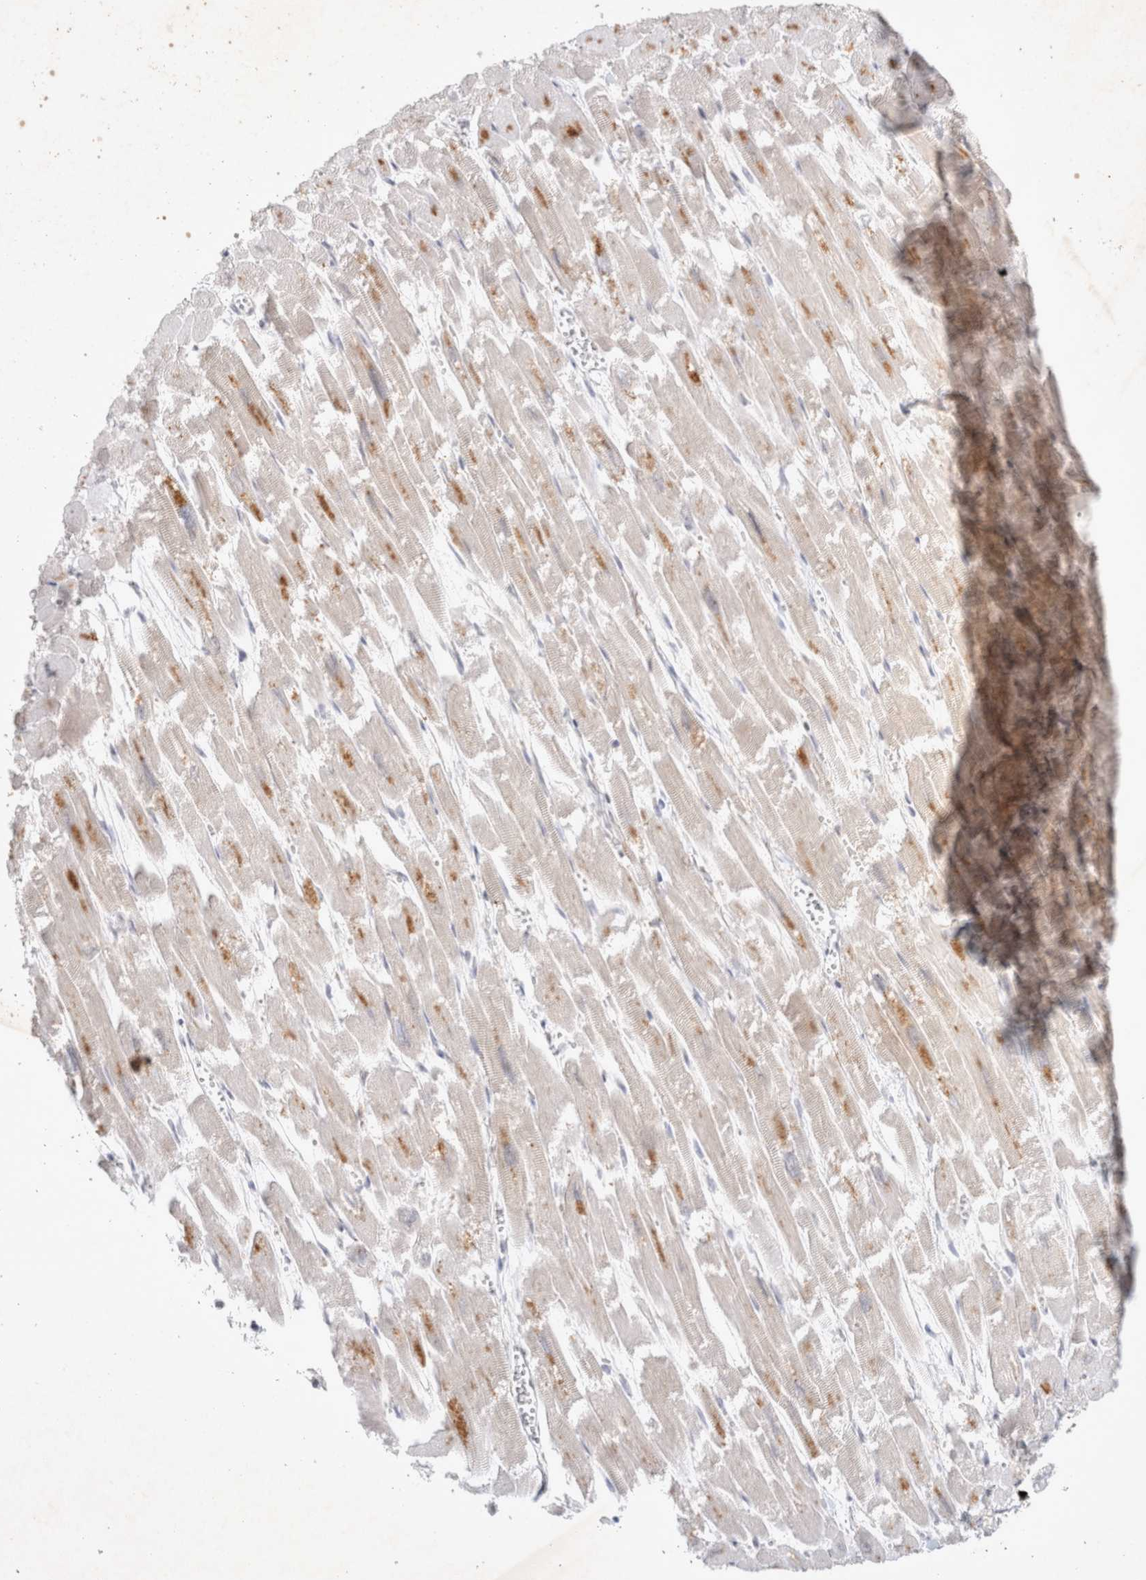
{"staining": {"intensity": "negative", "quantity": "none", "location": "none"}, "tissue": "heart muscle", "cell_type": "Cardiomyocytes", "image_type": "normal", "snomed": [{"axis": "morphology", "description": "Normal tissue, NOS"}, {"axis": "topography", "description": "Heart"}], "caption": "Immunohistochemistry (IHC) micrograph of unremarkable heart muscle stained for a protein (brown), which reveals no staining in cardiomyocytes.", "gene": "FBXO42", "patient": {"sex": "male", "age": 54}}